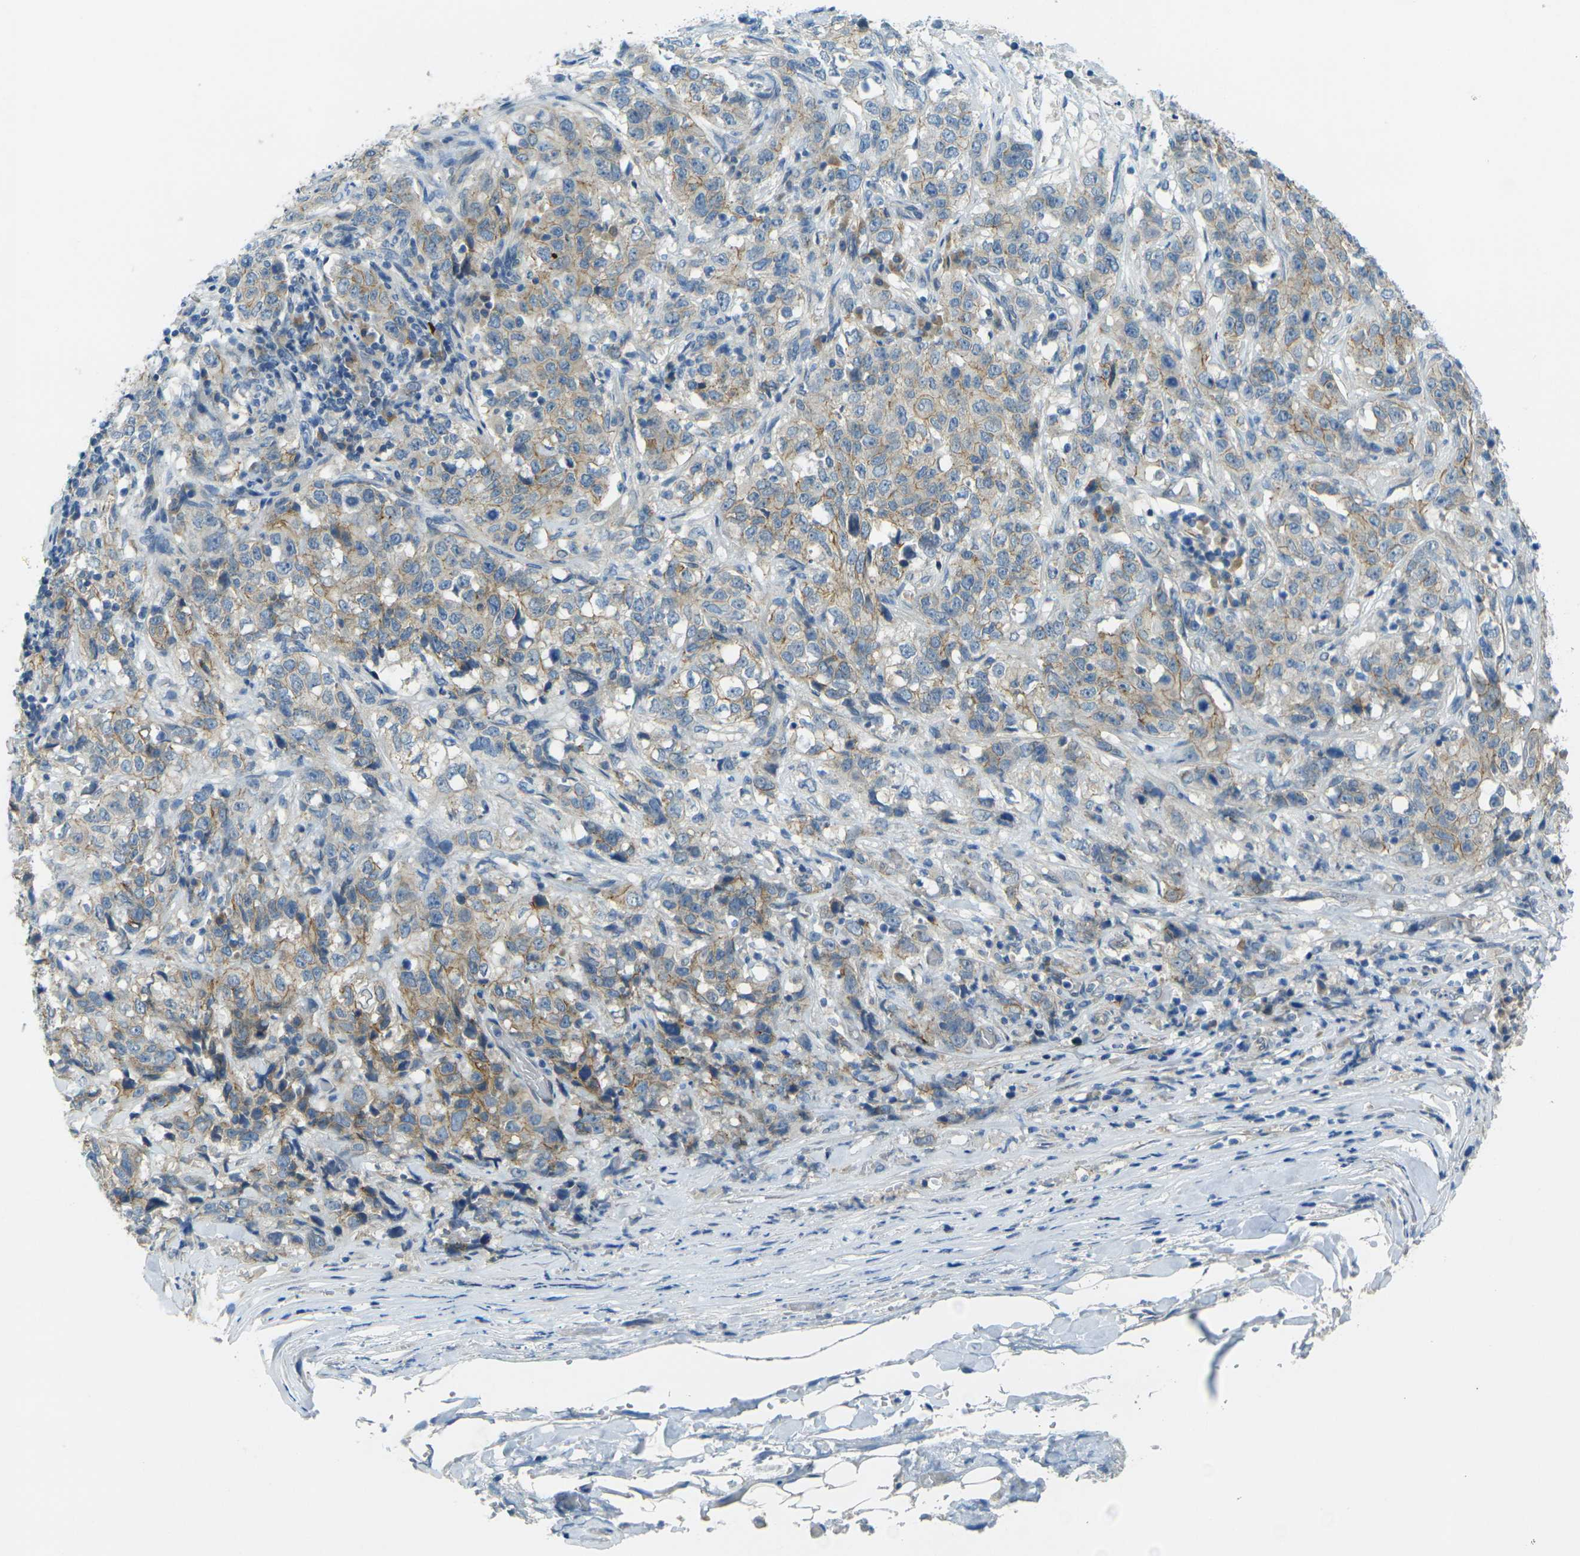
{"staining": {"intensity": "weak", "quantity": "25%-75%", "location": "cytoplasmic/membranous"}, "tissue": "stomach cancer", "cell_type": "Tumor cells", "image_type": "cancer", "snomed": [{"axis": "morphology", "description": "Adenocarcinoma, NOS"}, {"axis": "topography", "description": "Stomach"}], "caption": "DAB (3,3'-diaminobenzidine) immunohistochemical staining of human stomach cancer (adenocarcinoma) exhibits weak cytoplasmic/membranous protein positivity in about 25%-75% of tumor cells. (IHC, brightfield microscopy, high magnification).", "gene": "RHBDD1", "patient": {"sex": "male", "age": 48}}